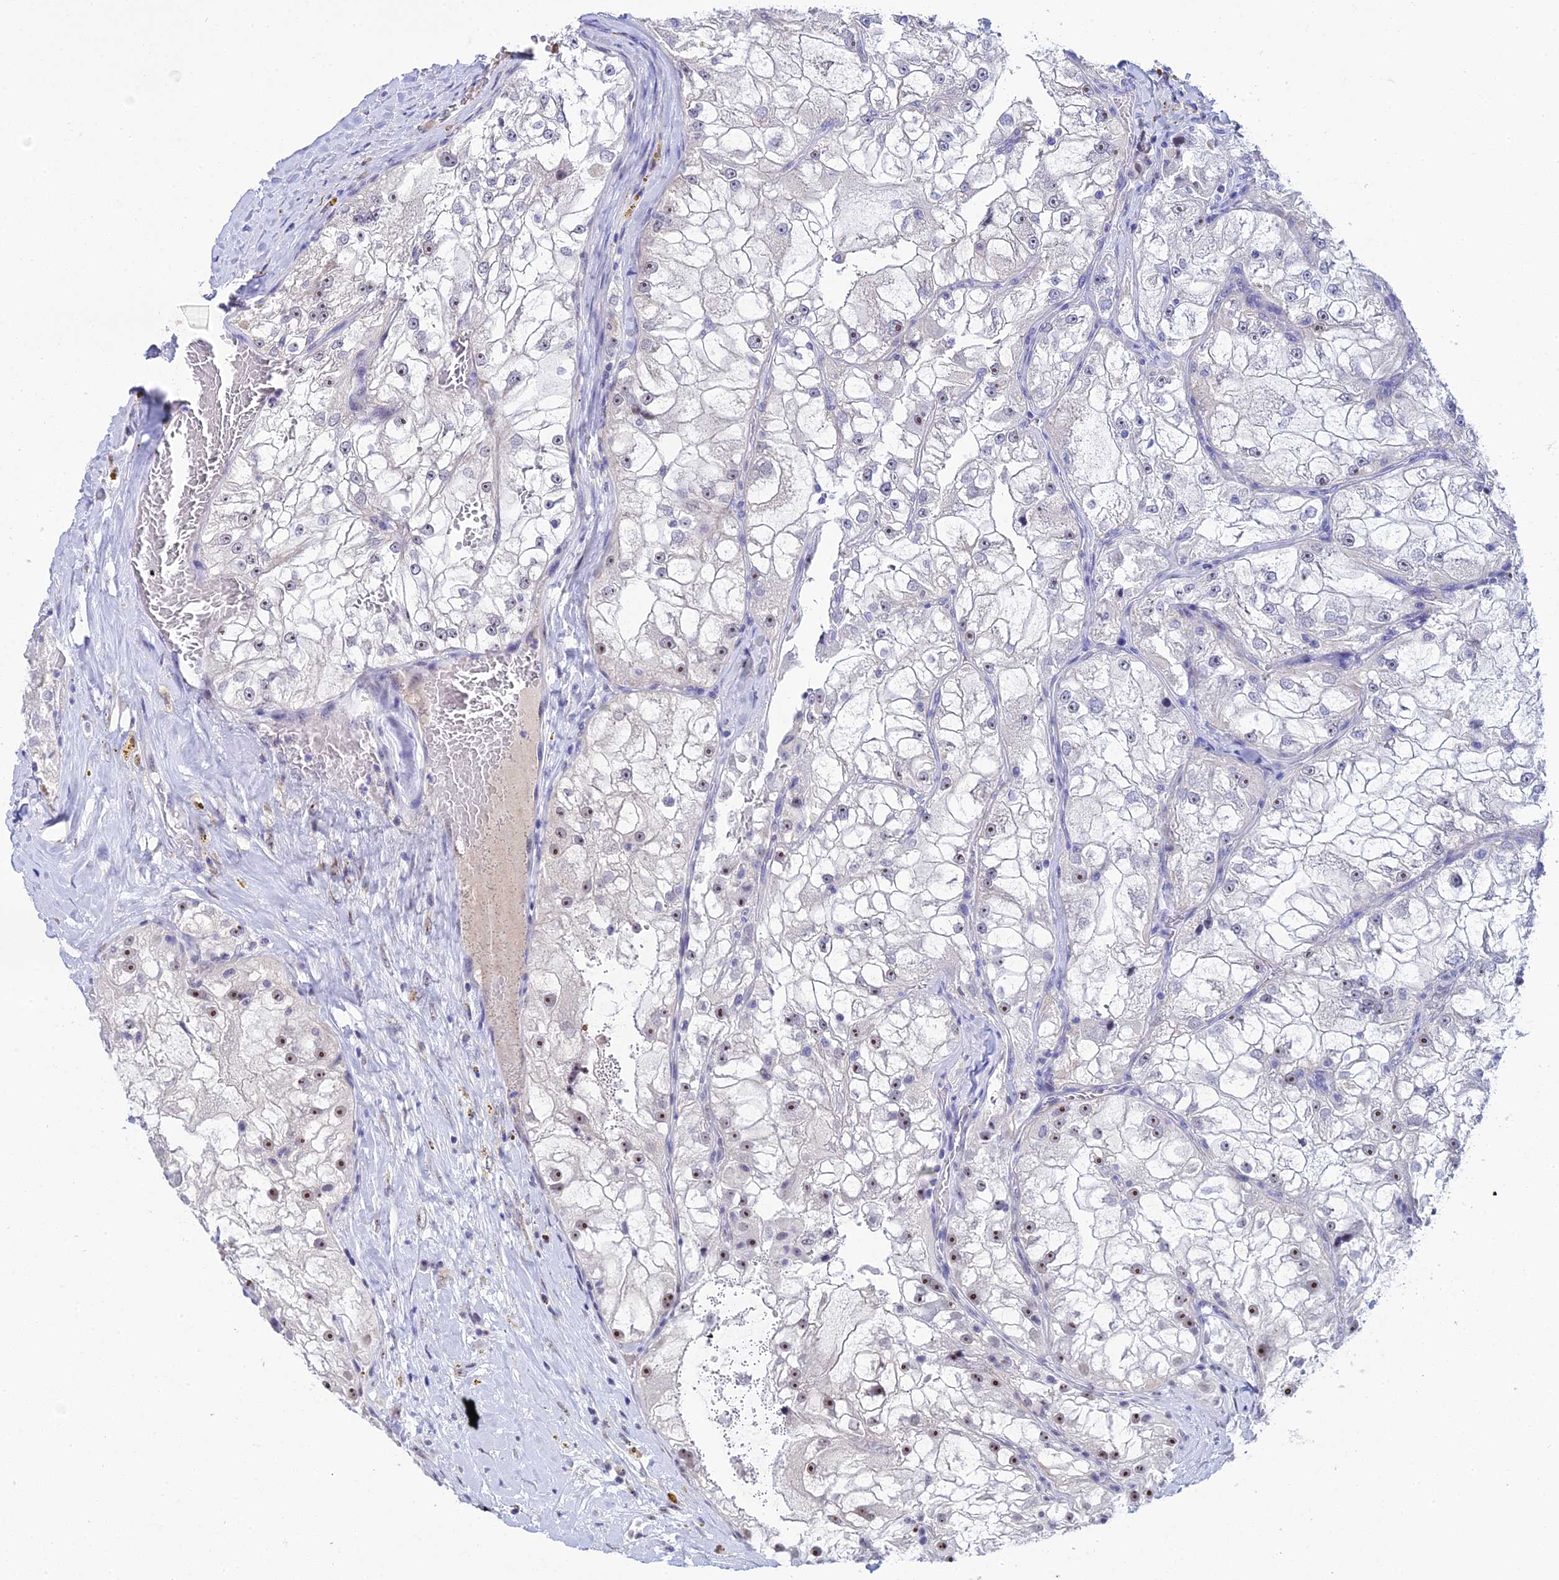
{"staining": {"intensity": "moderate", "quantity": "<25%", "location": "nuclear"}, "tissue": "renal cancer", "cell_type": "Tumor cells", "image_type": "cancer", "snomed": [{"axis": "morphology", "description": "Adenocarcinoma, NOS"}, {"axis": "topography", "description": "Kidney"}], "caption": "A high-resolution photomicrograph shows IHC staining of renal cancer, which displays moderate nuclear staining in about <25% of tumor cells. (brown staining indicates protein expression, while blue staining denotes nuclei).", "gene": "PLPP4", "patient": {"sex": "female", "age": 72}}